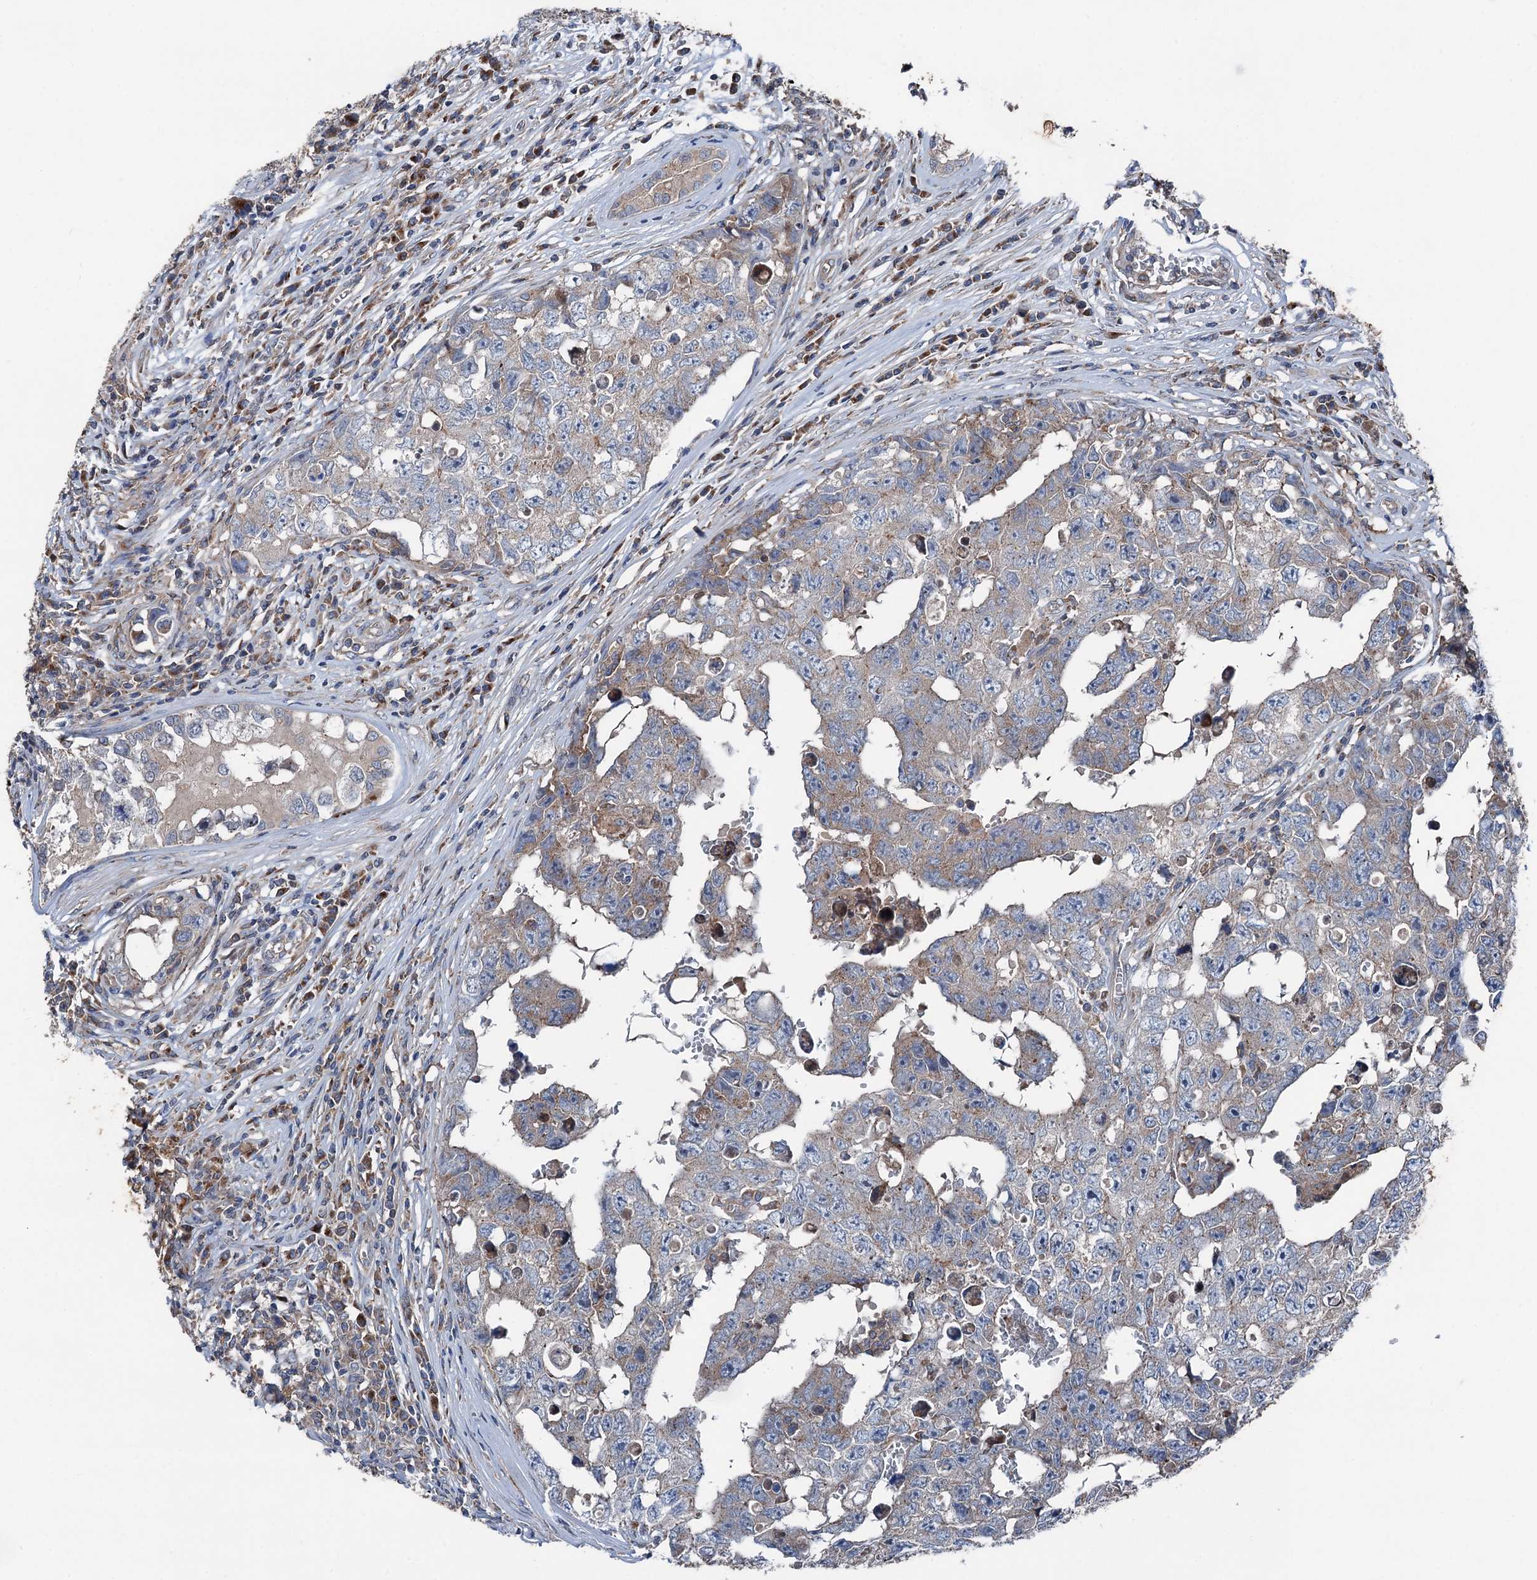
{"staining": {"intensity": "weak", "quantity": "<25%", "location": "cytoplasmic/membranous"}, "tissue": "testis cancer", "cell_type": "Tumor cells", "image_type": "cancer", "snomed": [{"axis": "morphology", "description": "Carcinoma, Embryonal, NOS"}, {"axis": "topography", "description": "Testis"}], "caption": "Immunohistochemical staining of human testis cancer demonstrates no significant expression in tumor cells.", "gene": "RUFY1", "patient": {"sex": "male", "age": 17}}